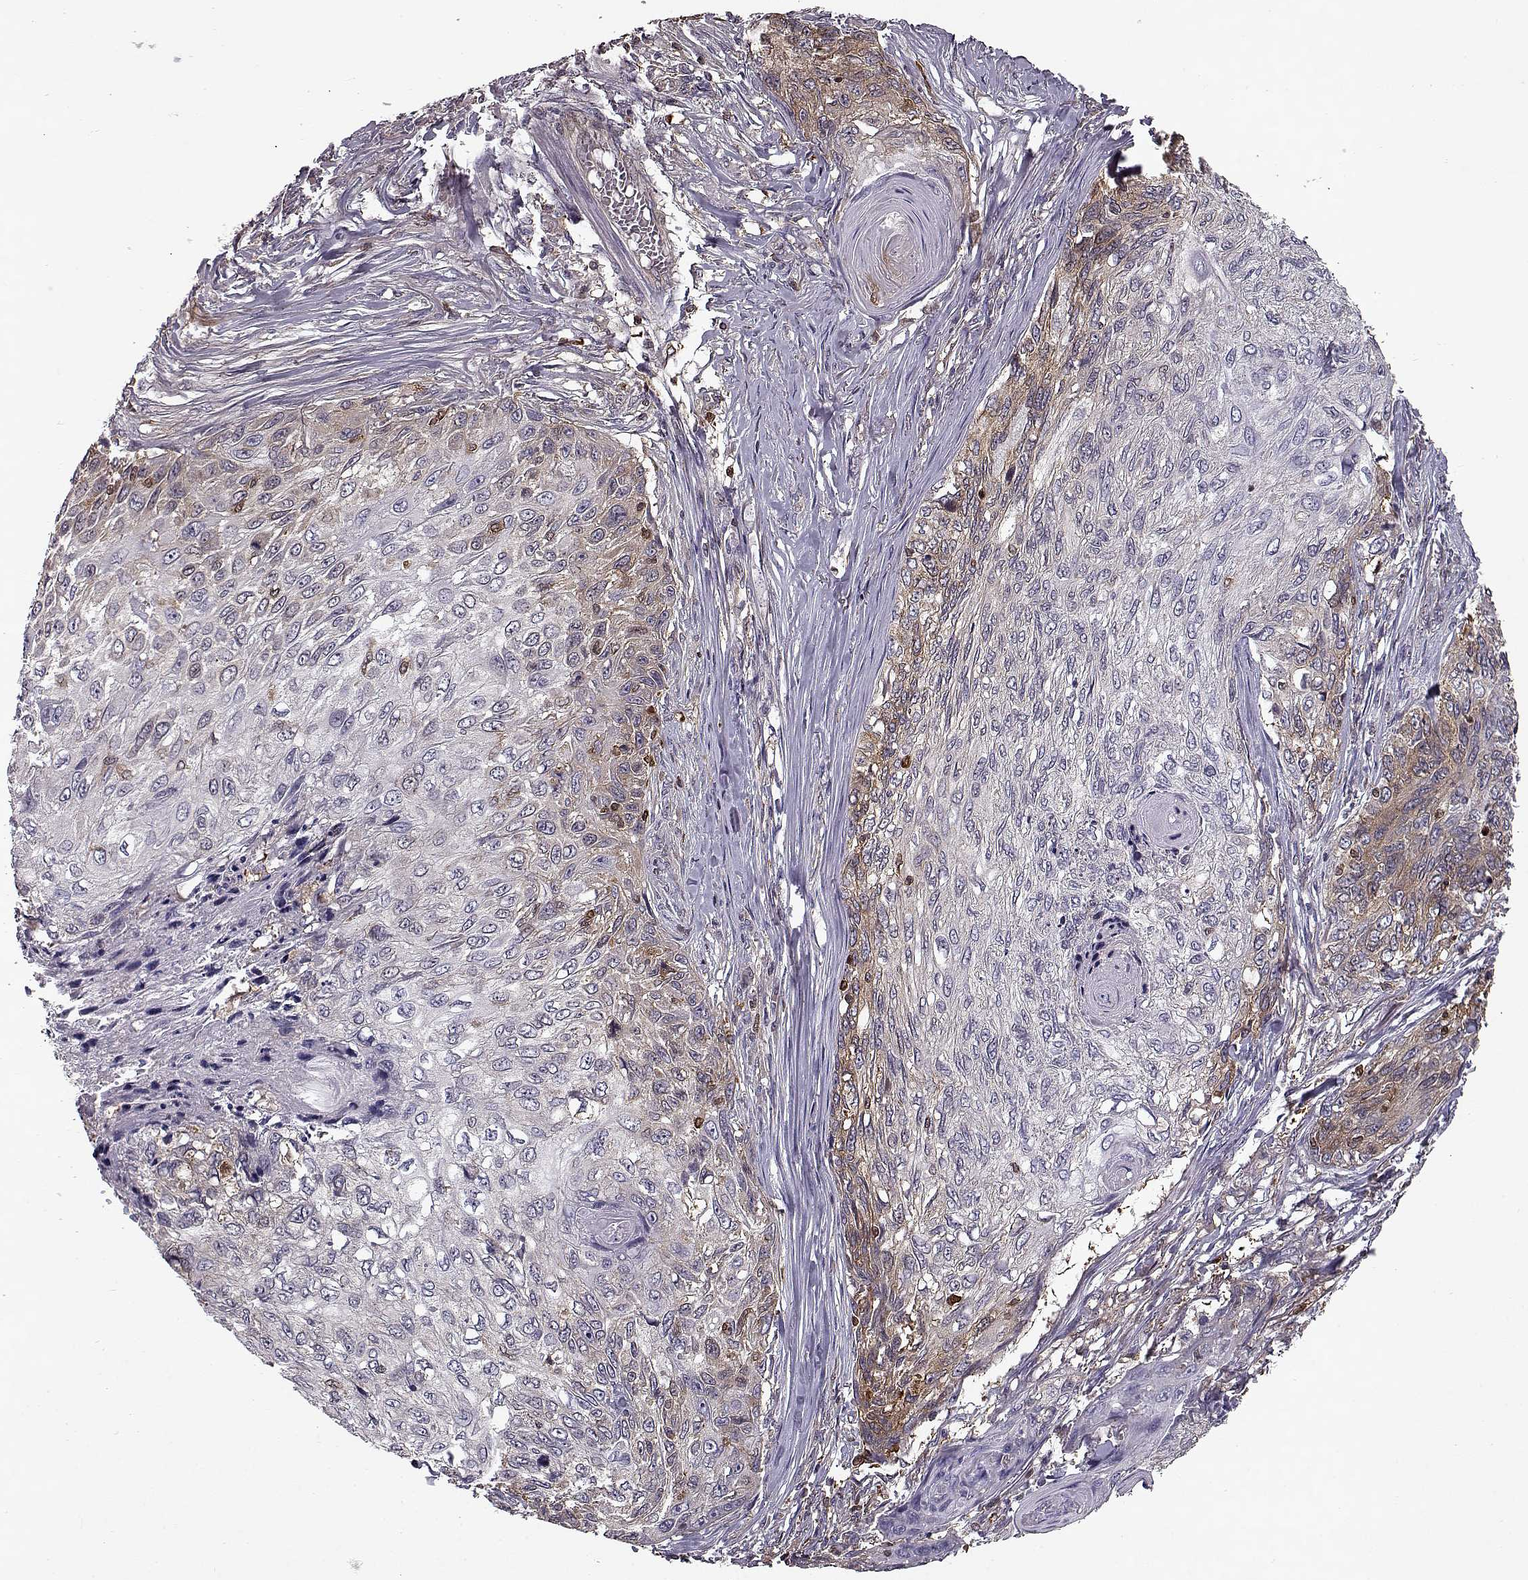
{"staining": {"intensity": "weak", "quantity": "<25%", "location": "cytoplasmic/membranous"}, "tissue": "skin cancer", "cell_type": "Tumor cells", "image_type": "cancer", "snomed": [{"axis": "morphology", "description": "Squamous cell carcinoma, NOS"}, {"axis": "topography", "description": "Skin"}], "caption": "Tumor cells show no significant staining in skin cancer. The staining was performed using DAB (3,3'-diaminobenzidine) to visualize the protein expression in brown, while the nuclei were stained in blue with hematoxylin (Magnification: 20x).", "gene": "RANBP1", "patient": {"sex": "male", "age": 92}}